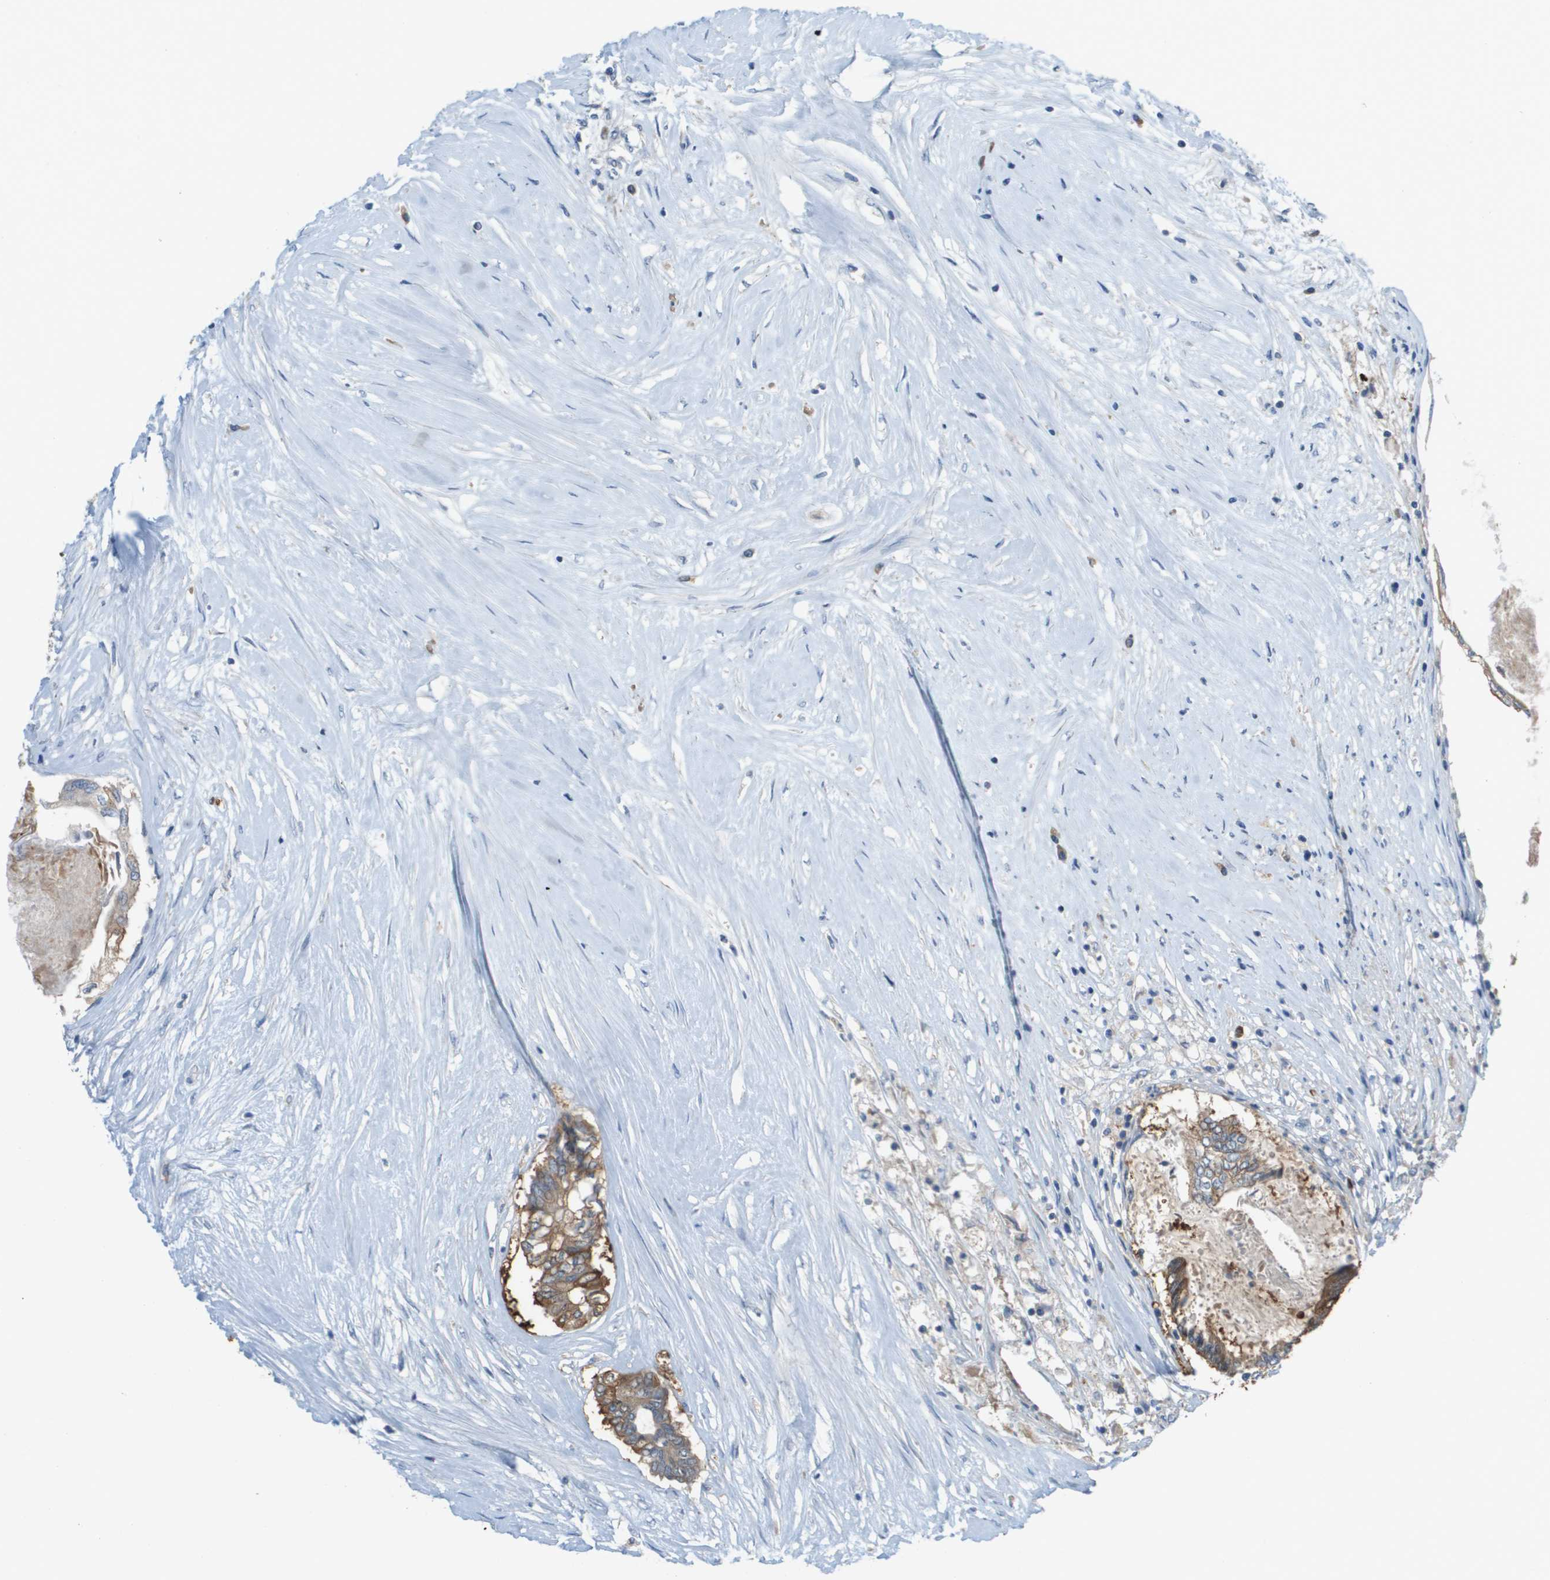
{"staining": {"intensity": "moderate", "quantity": "25%-75%", "location": "cytoplasmic/membranous"}, "tissue": "colorectal cancer", "cell_type": "Tumor cells", "image_type": "cancer", "snomed": [{"axis": "morphology", "description": "Adenocarcinoma, NOS"}, {"axis": "topography", "description": "Rectum"}], "caption": "Colorectal adenocarcinoma stained for a protein (brown) shows moderate cytoplasmic/membranous positive expression in approximately 25%-75% of tumor cells.", "gene": "UBA5", "patient": {"sex": "male", "age": 63}}